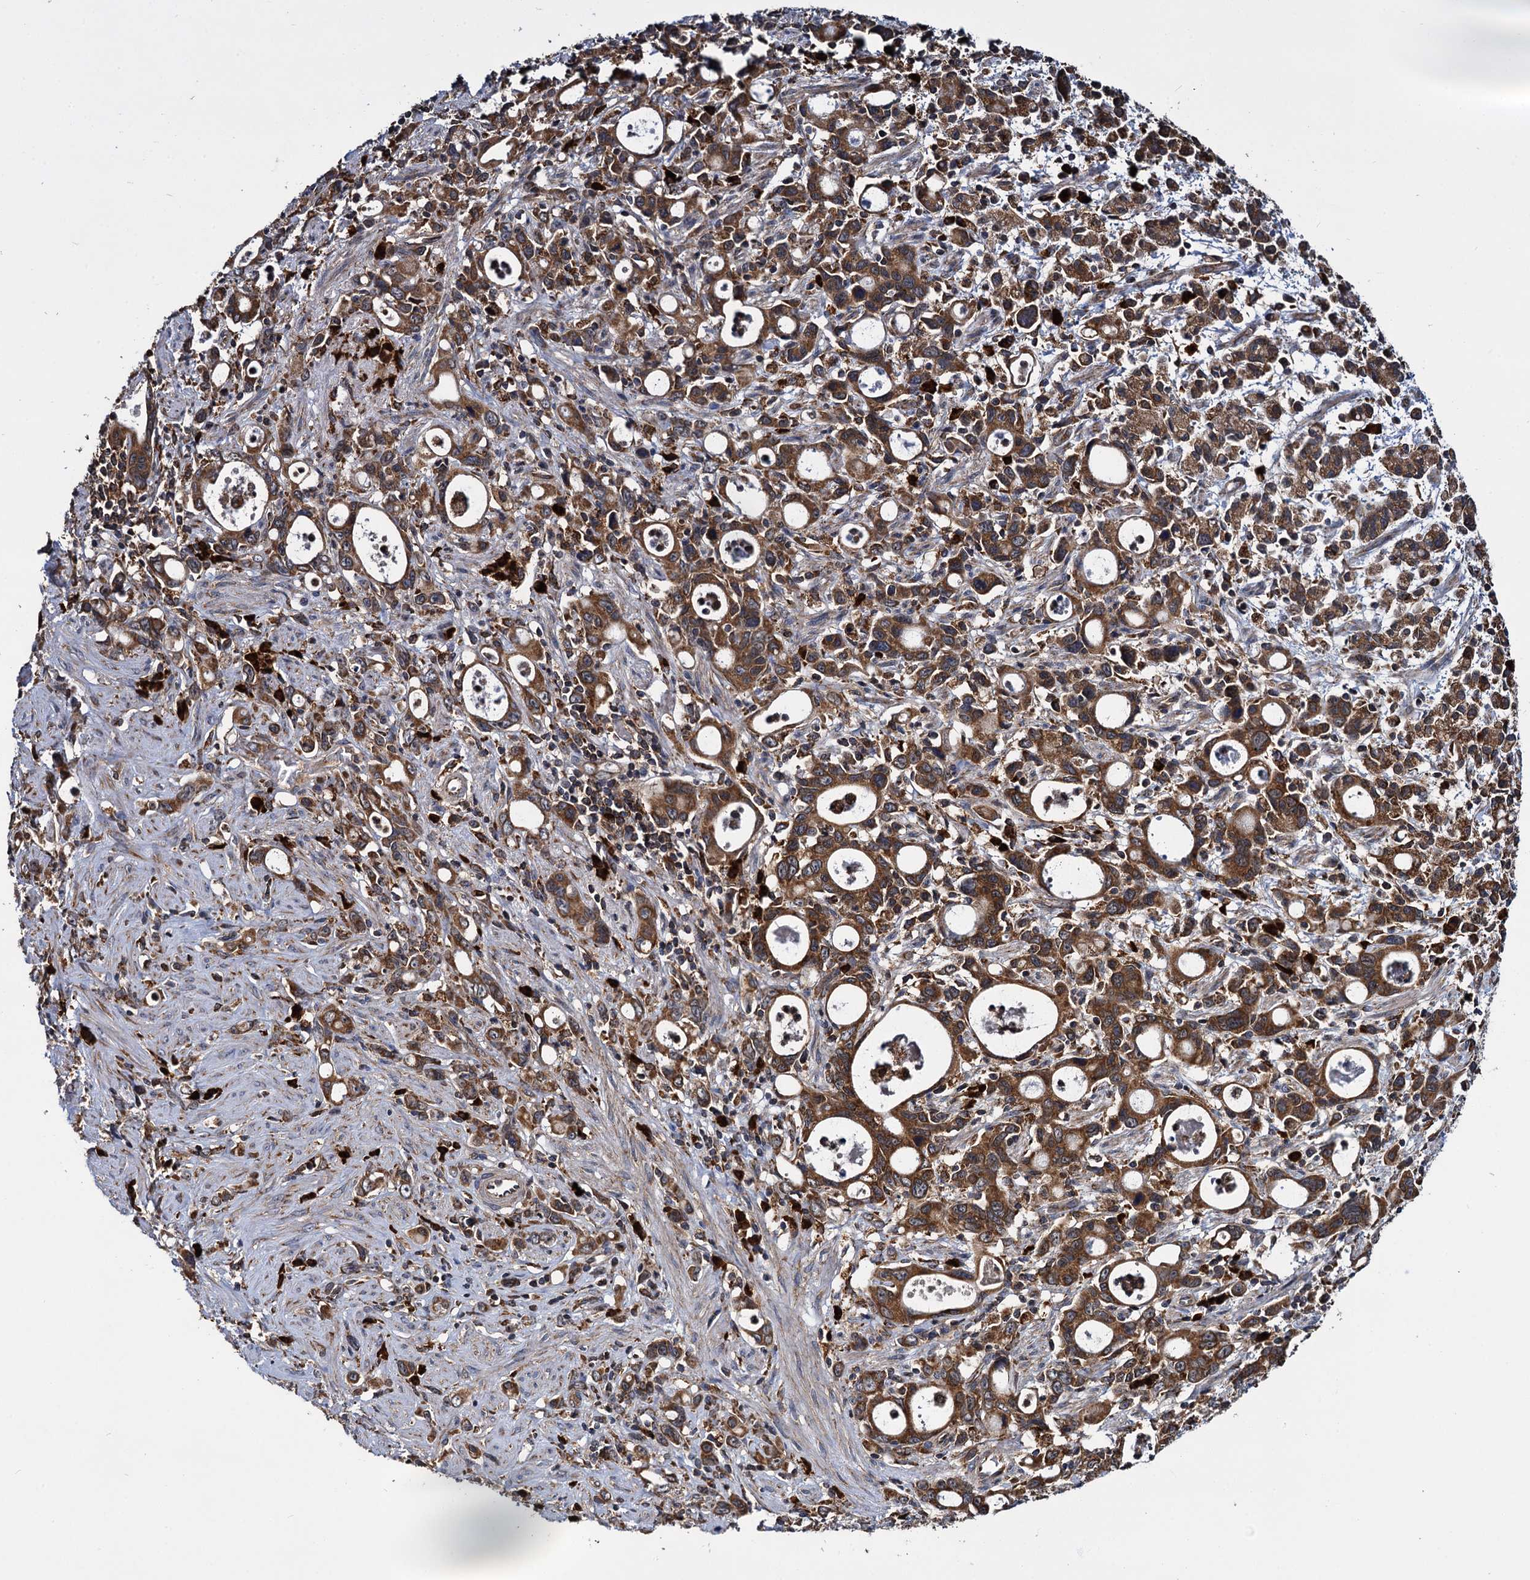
{"staining": {"intensity": "strong", "quantity": ">75%", "location": "cytoplasmic/membranous"}, "tissue": "stomach cancer", "cell_type": "Tumor cells", "image_type": "cancer", "snomed": [{"axis": "morphology", "description": "Adenocarcinoma, NOS"}, {"axis": "topography", "description": "Stomach, lower"}], "caption": "The immunohistochemical stain highlights strong cytoplasmic/membranous staining in tumor cells of adenocarcinoma (stomach) tissue.", "gene": "UFM1", "patient": {"sex": "female", "age": 43}}